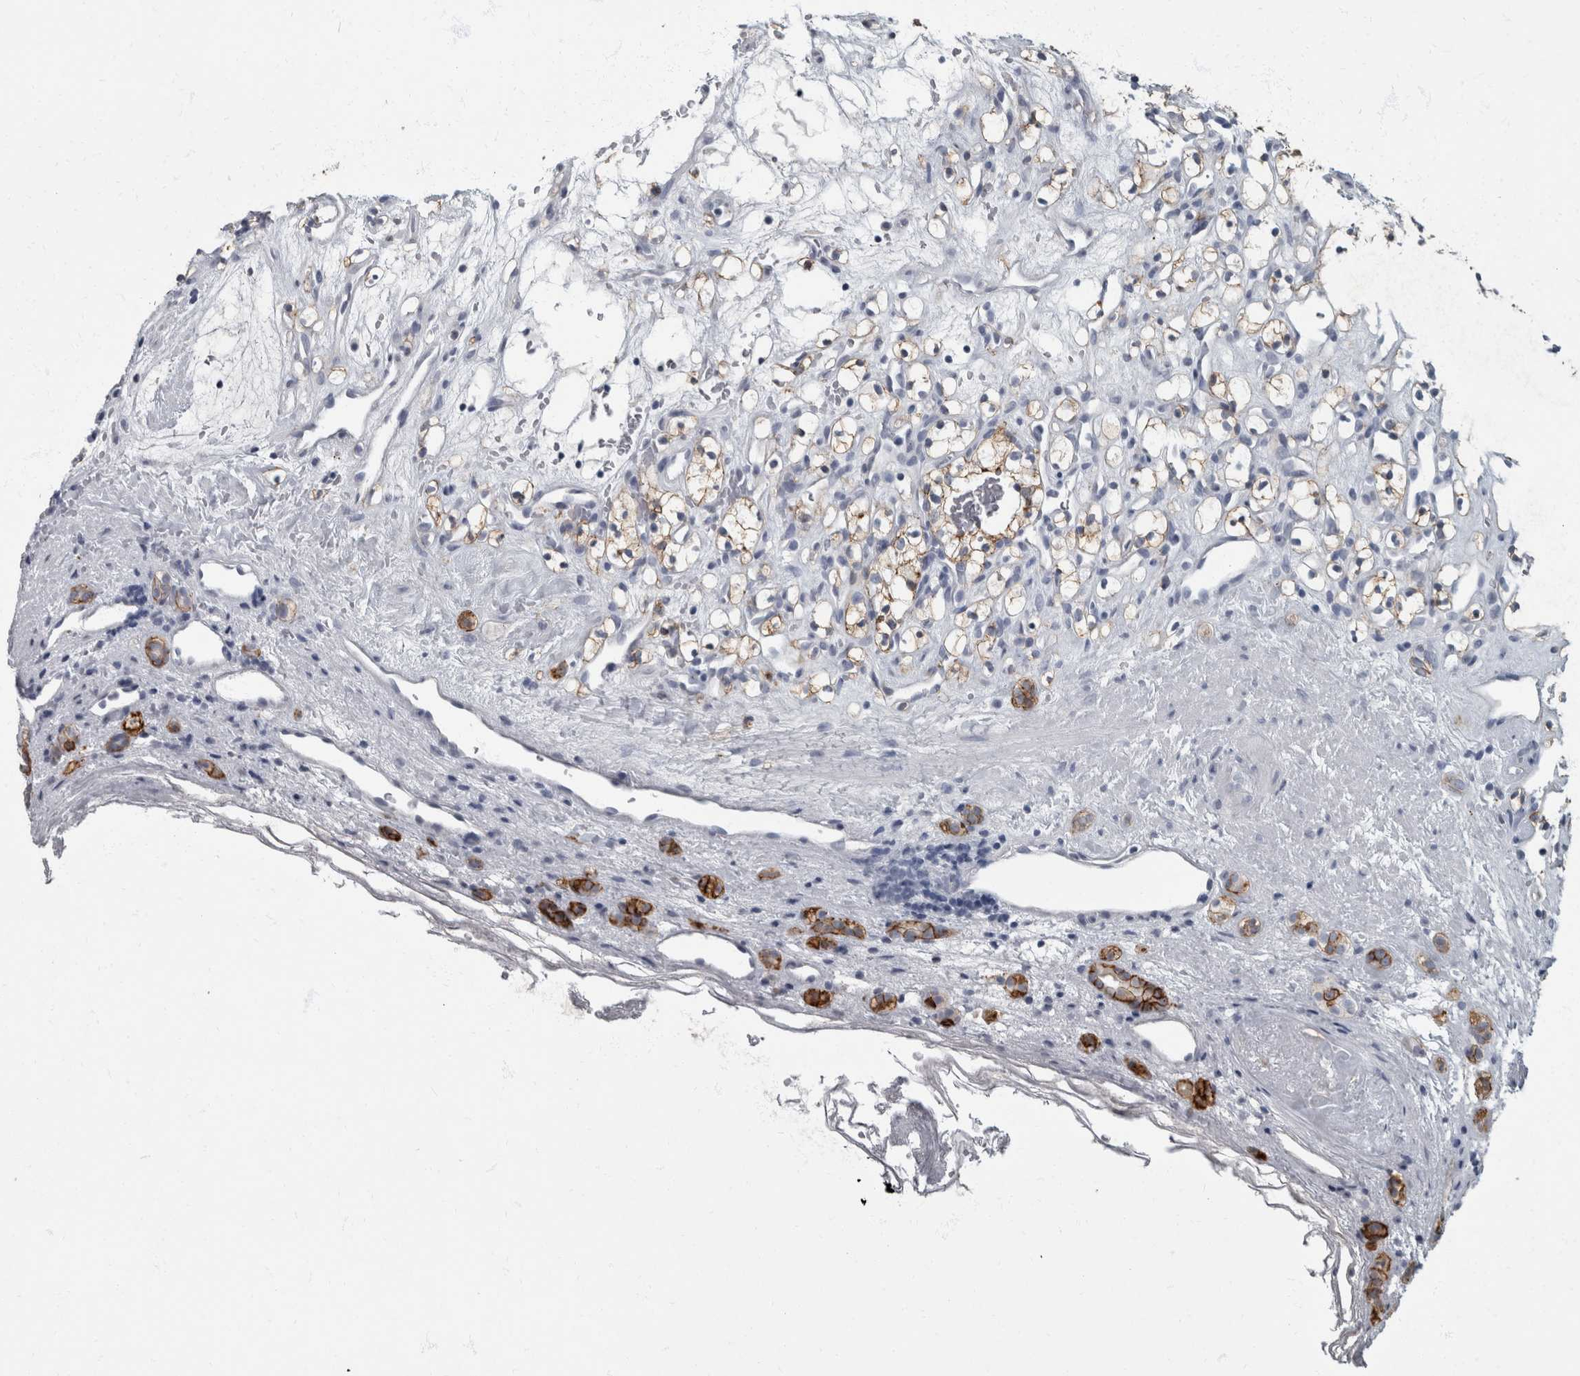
{"staining": {"intensity": "moderate", "quantity": "25%-75%", "location": "cytoplasmic/membranous"}, "tissue": "renal cancer", "cell_type": "Tumor cells", "image_type": "cancer", "snomed": [{"axis": "morphology", "description": "Adenocarcinoma, NOS"}, {"axis": "topography", "description": "Kidney"}], "caption": "A photomicrograph of human renal cancer stained for a protein reveals moderate cytoplasmic/membranous brown staining in tumor cells. Using DAB (brown) and hematoxylin (blue) stains, captured at high magnification using brightfield microscopy.", "gene": "DSG2", "patient": {"sex": "female", "age": 60}}